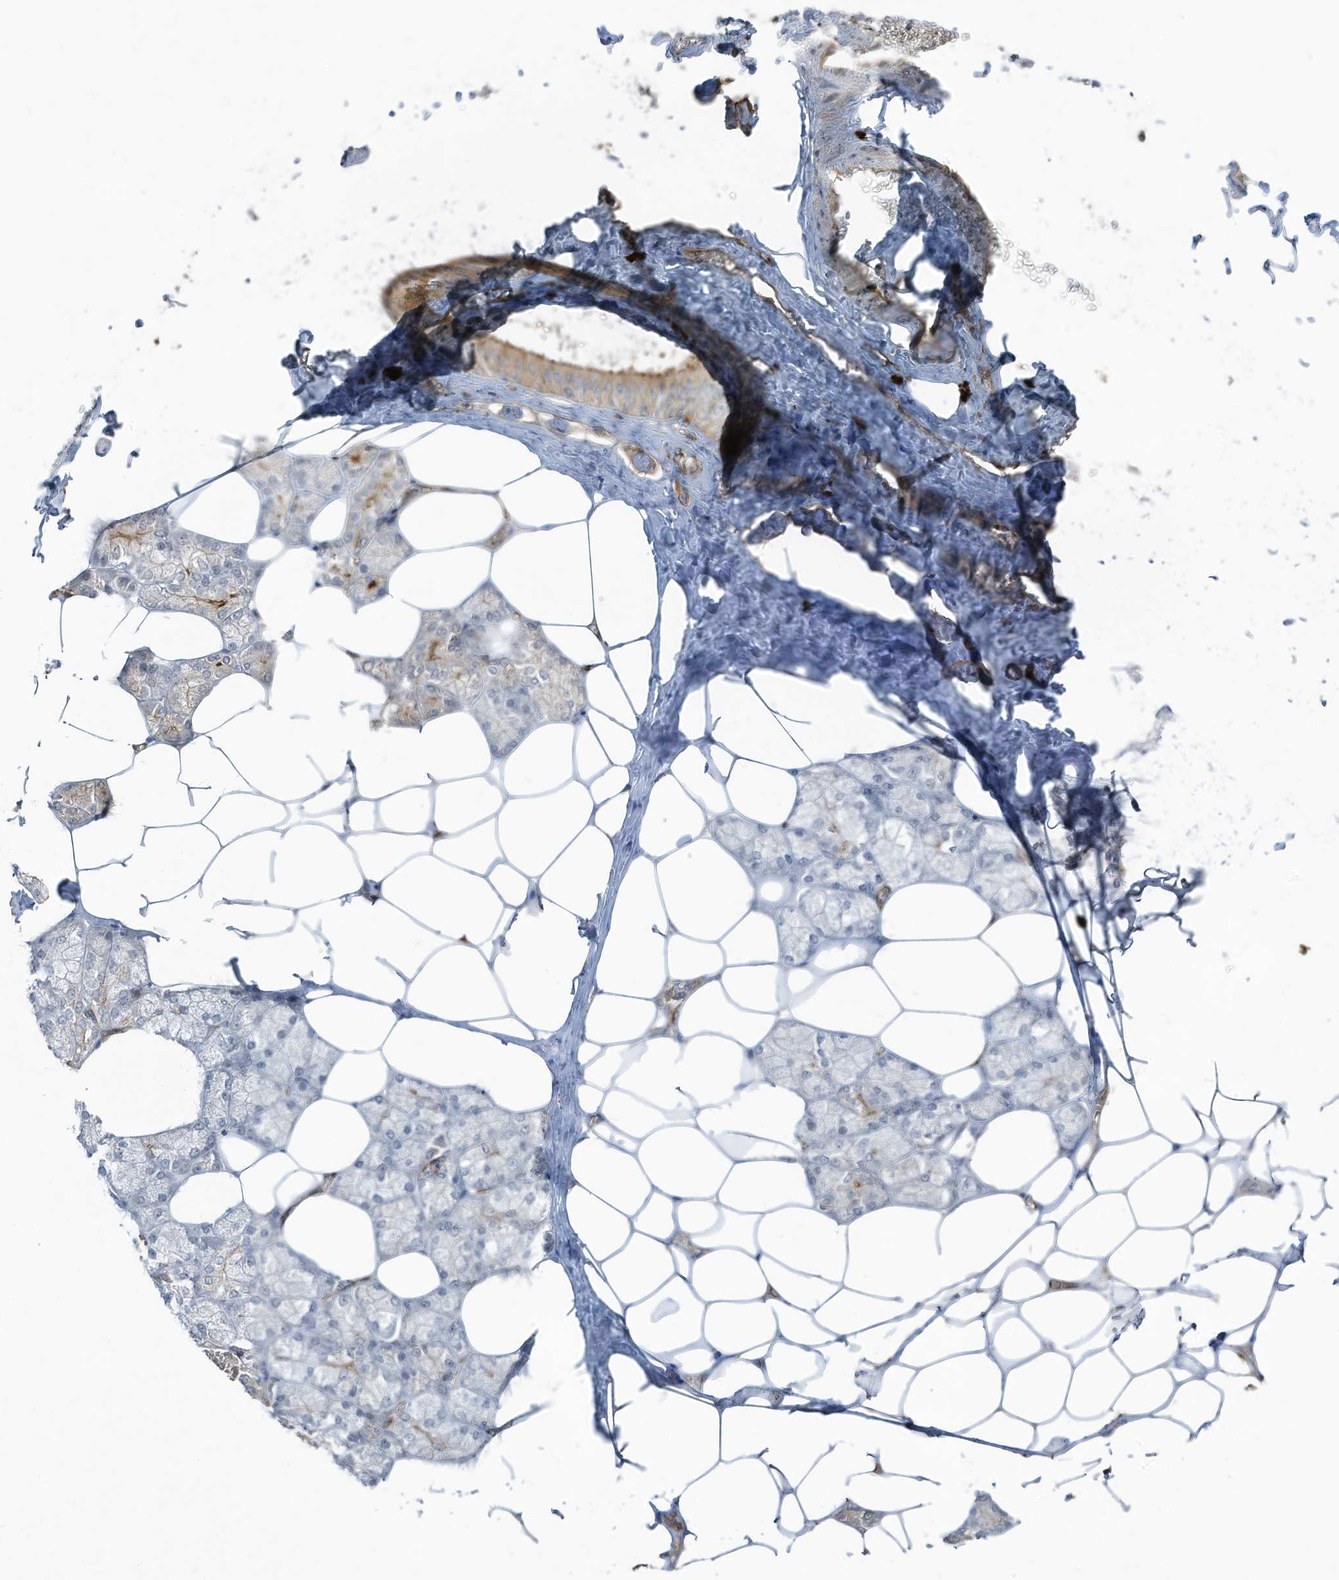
{"staining": {"intensity": "moderate", "quantity": "<25%", "location": "cytoplasmic/membranous"}, "tissue": "salivary gland", "cell_type": "Glandular cells", "image_type": "normal", "snomed": [{"axis": "morphology", "description": "Normal tissue, NOS"}, {"axis": "topography", "description": "Salivary gland"}], "caption": "IHC image of normal salivary gland: human salivary gland stained using immunohistochemistry displays low levels of moderate protein expression localized specifically in the cytoplasmic/membranous of glandular cells, appearing as a cytoplasmic/membranous brown color.", "gene": "DZIP3", "patient": {"sex": "male", "age": 62}}